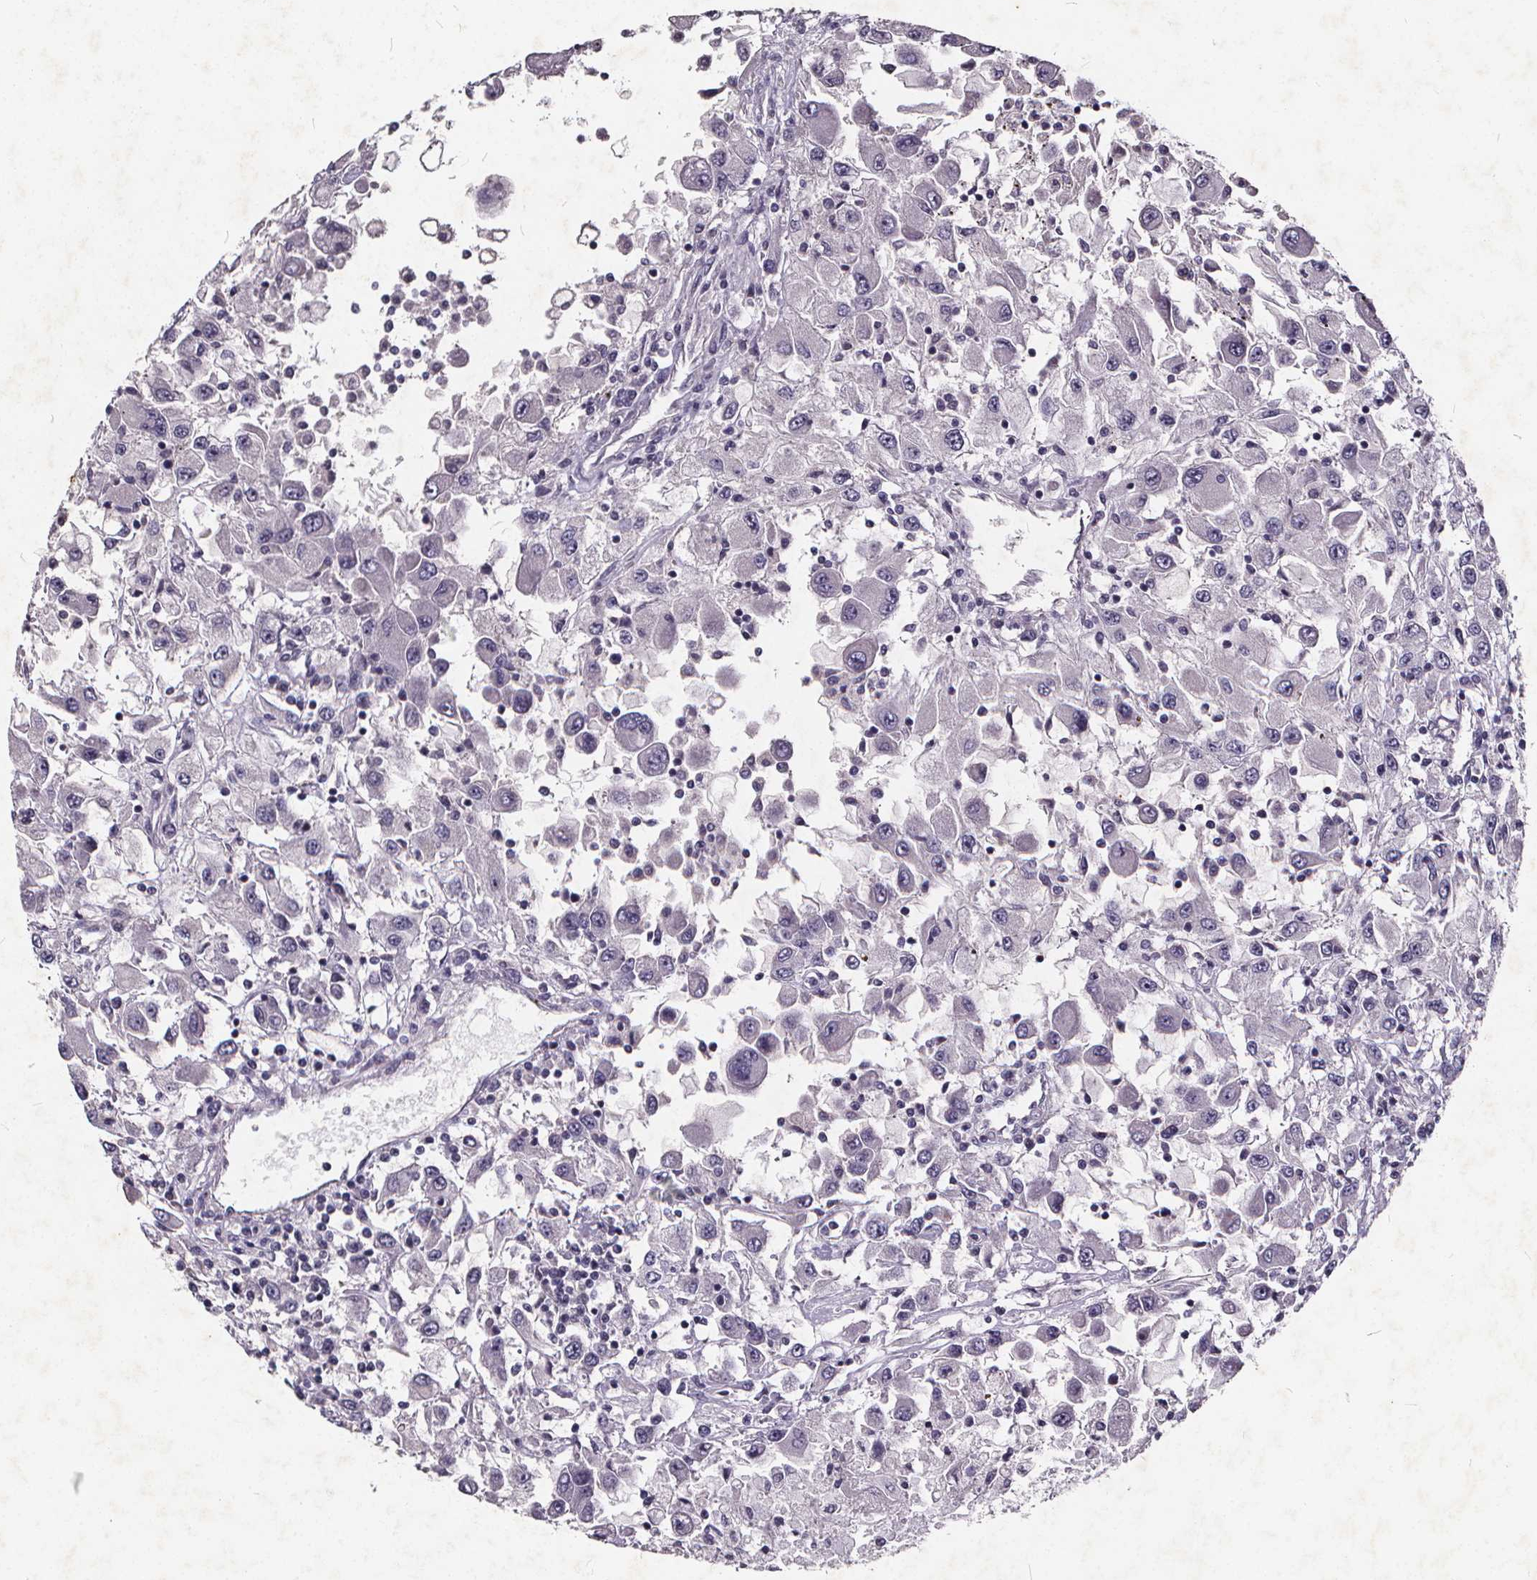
{"staining": {"intensity": "negative", "quantity": "none", "location": "none"}, "tissue": "renal cancer", "cell_type": "Tumor cells", "image_type": "cancer", "snomed": [{"axis": "morphology", "description": "Adenocarcinoma, NOS"}, {"axis": "topography", "description": "Kidney"}], "caption": "Protein analysis of renal adenocarcinoma exhibits no significant staining in tumor cells. (DAB (3,3'-diaminobenzidine) immunohistochemistry (IHC), high magnification).", "gene": "TSPAN14", "patient": {"sex": "female", "age": 67}}